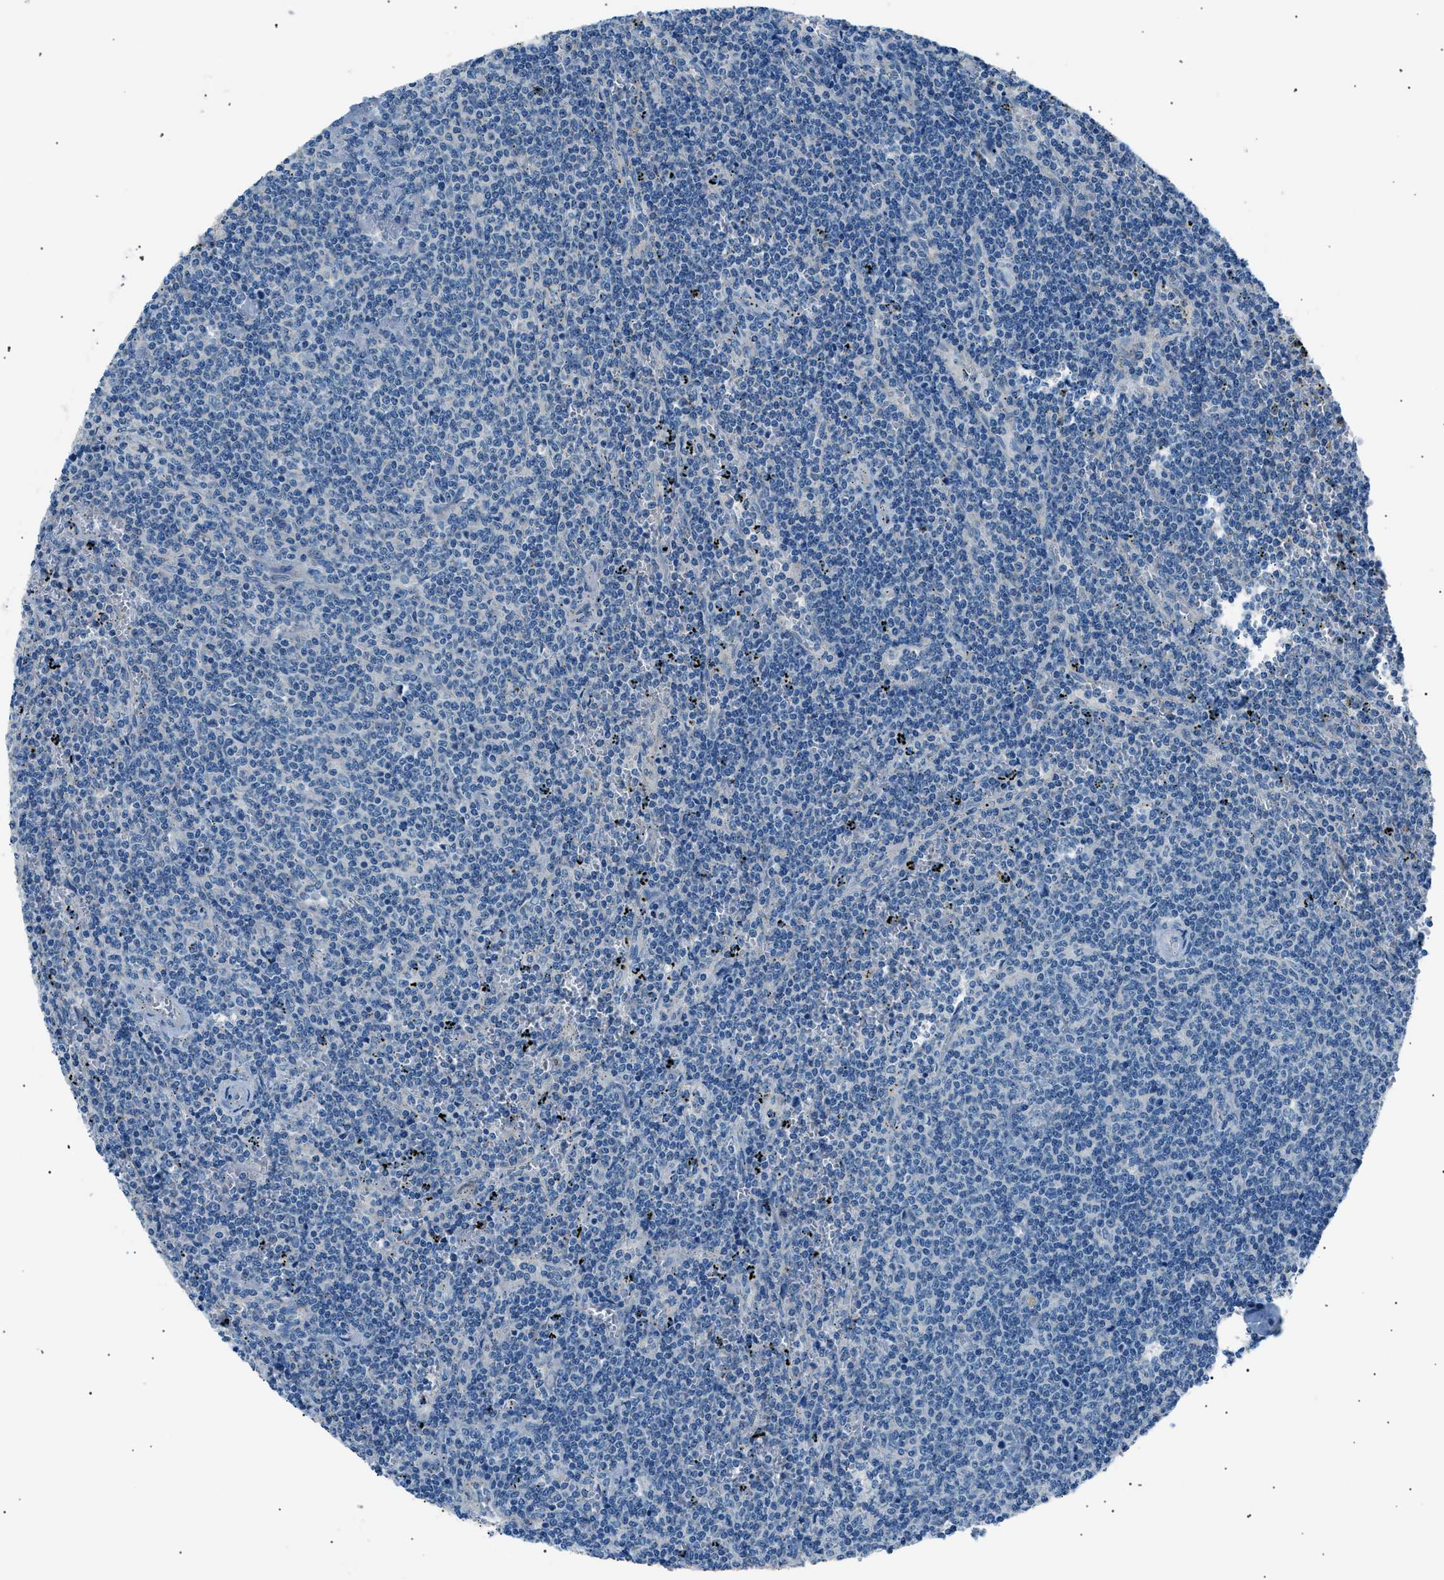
{"staining": {"intensity": "negative", "quantity": "none", "location": "none"}, "tissue": "lymphoma", "cell_type": "Tumor cells", "image_type": "cancer", "snomed": [{"axis": "morphology", "description": "Malignant lymphoma, non-Hodgkin's type, Low grade"}, {"axis": "topography", "description": "Spleen"}], "caption": "Photomicrograph shows no significant protein expression in tumor cells of lymphoma.", "gene": "LRRC37B", "patient": {"sex": "female", "age": 50}}